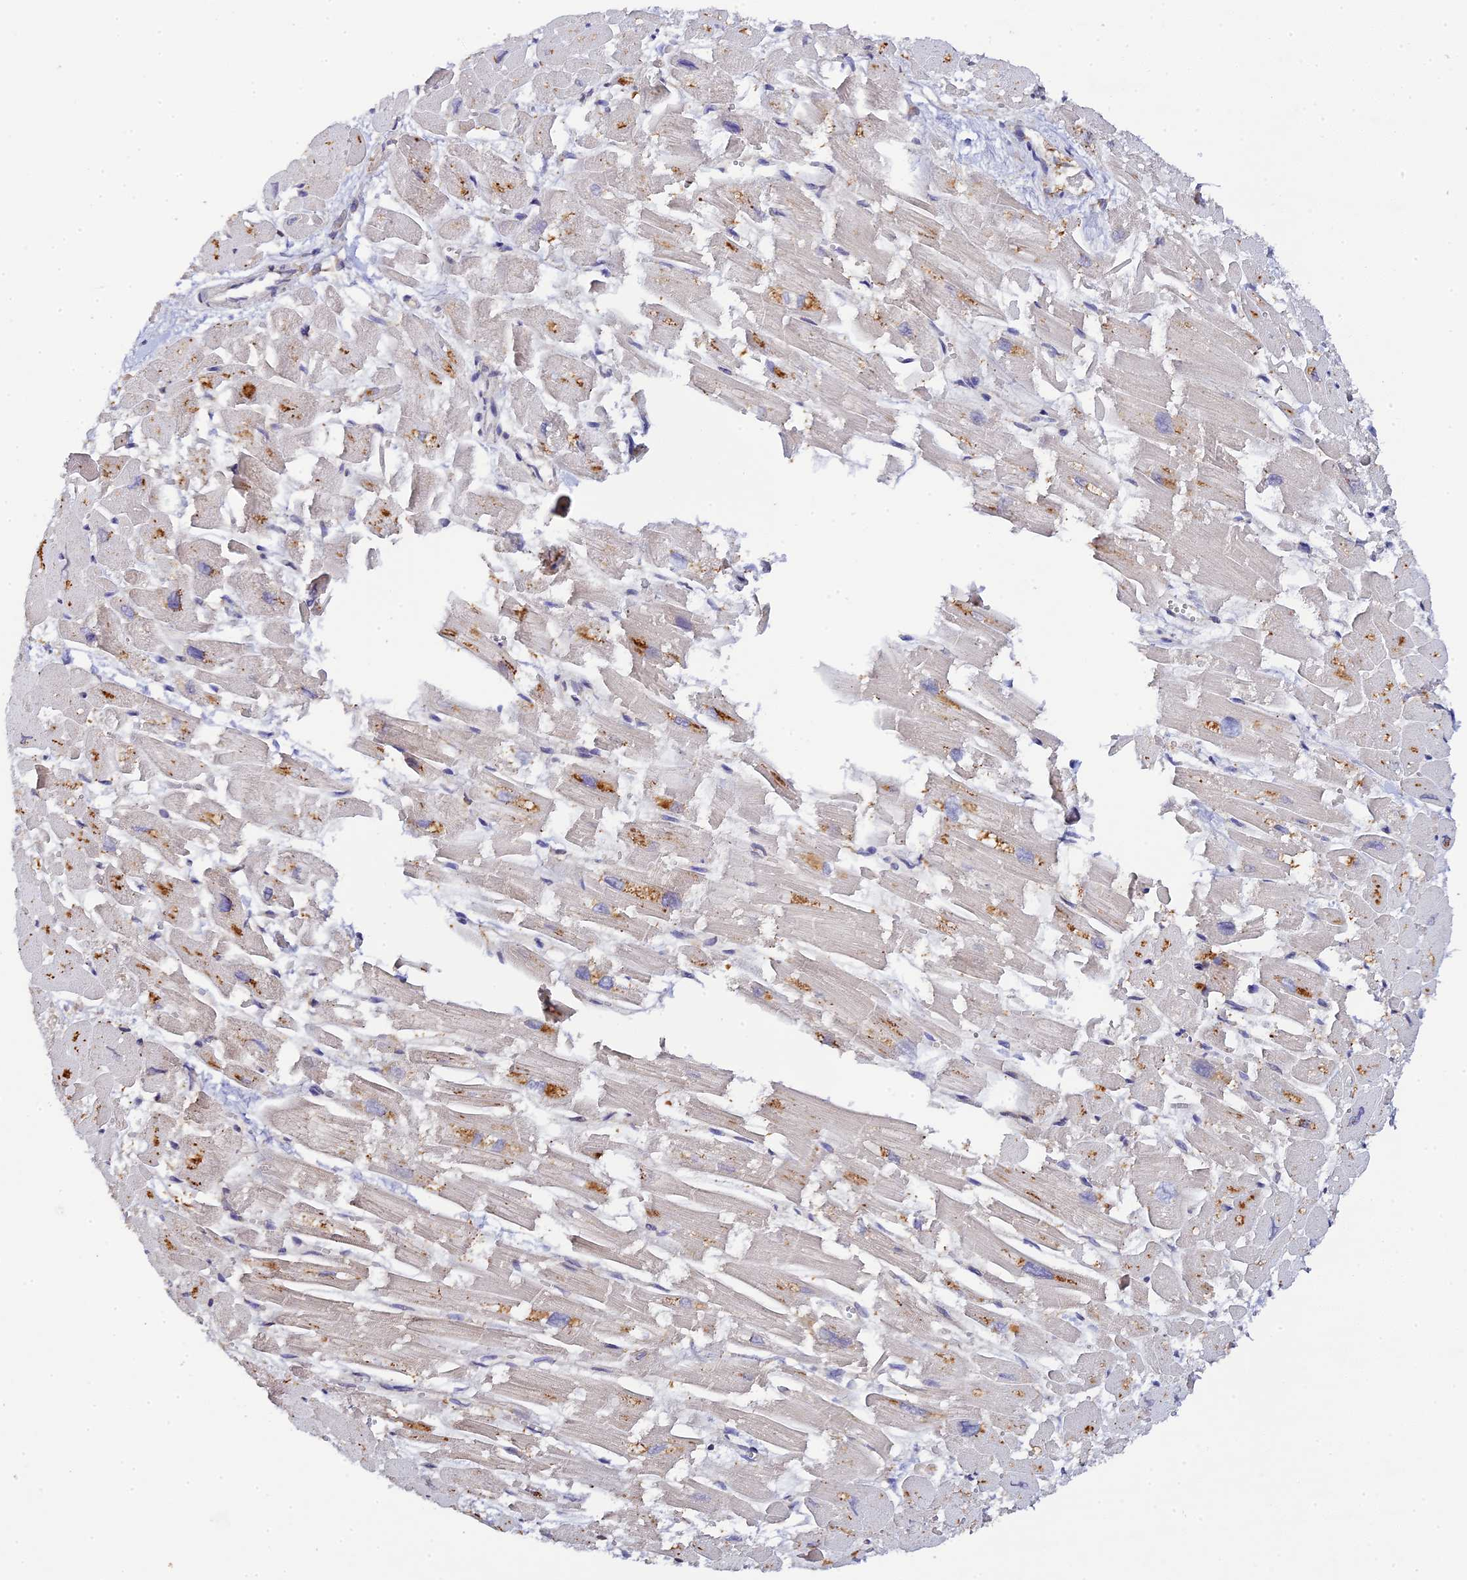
{"staining": {"intensity": "negative", "quantity": "none", "location": "none"}, "tissue": "heart muscle", "cell_type": "Cardiomyocytes", "image_type": "normal", "snomed": [{"axis": "morphology", "description": "Normal tissue, NOS"}, {"axis": "topography", "description": "Heart"}], "caption": "IHC micrograph of unremarkable heart muscle stained for a protein (brown), which exhibits no staining in cardiomyocytes.", "gene": "P3H3", "patient": {"sex": "male", "age": 54}}